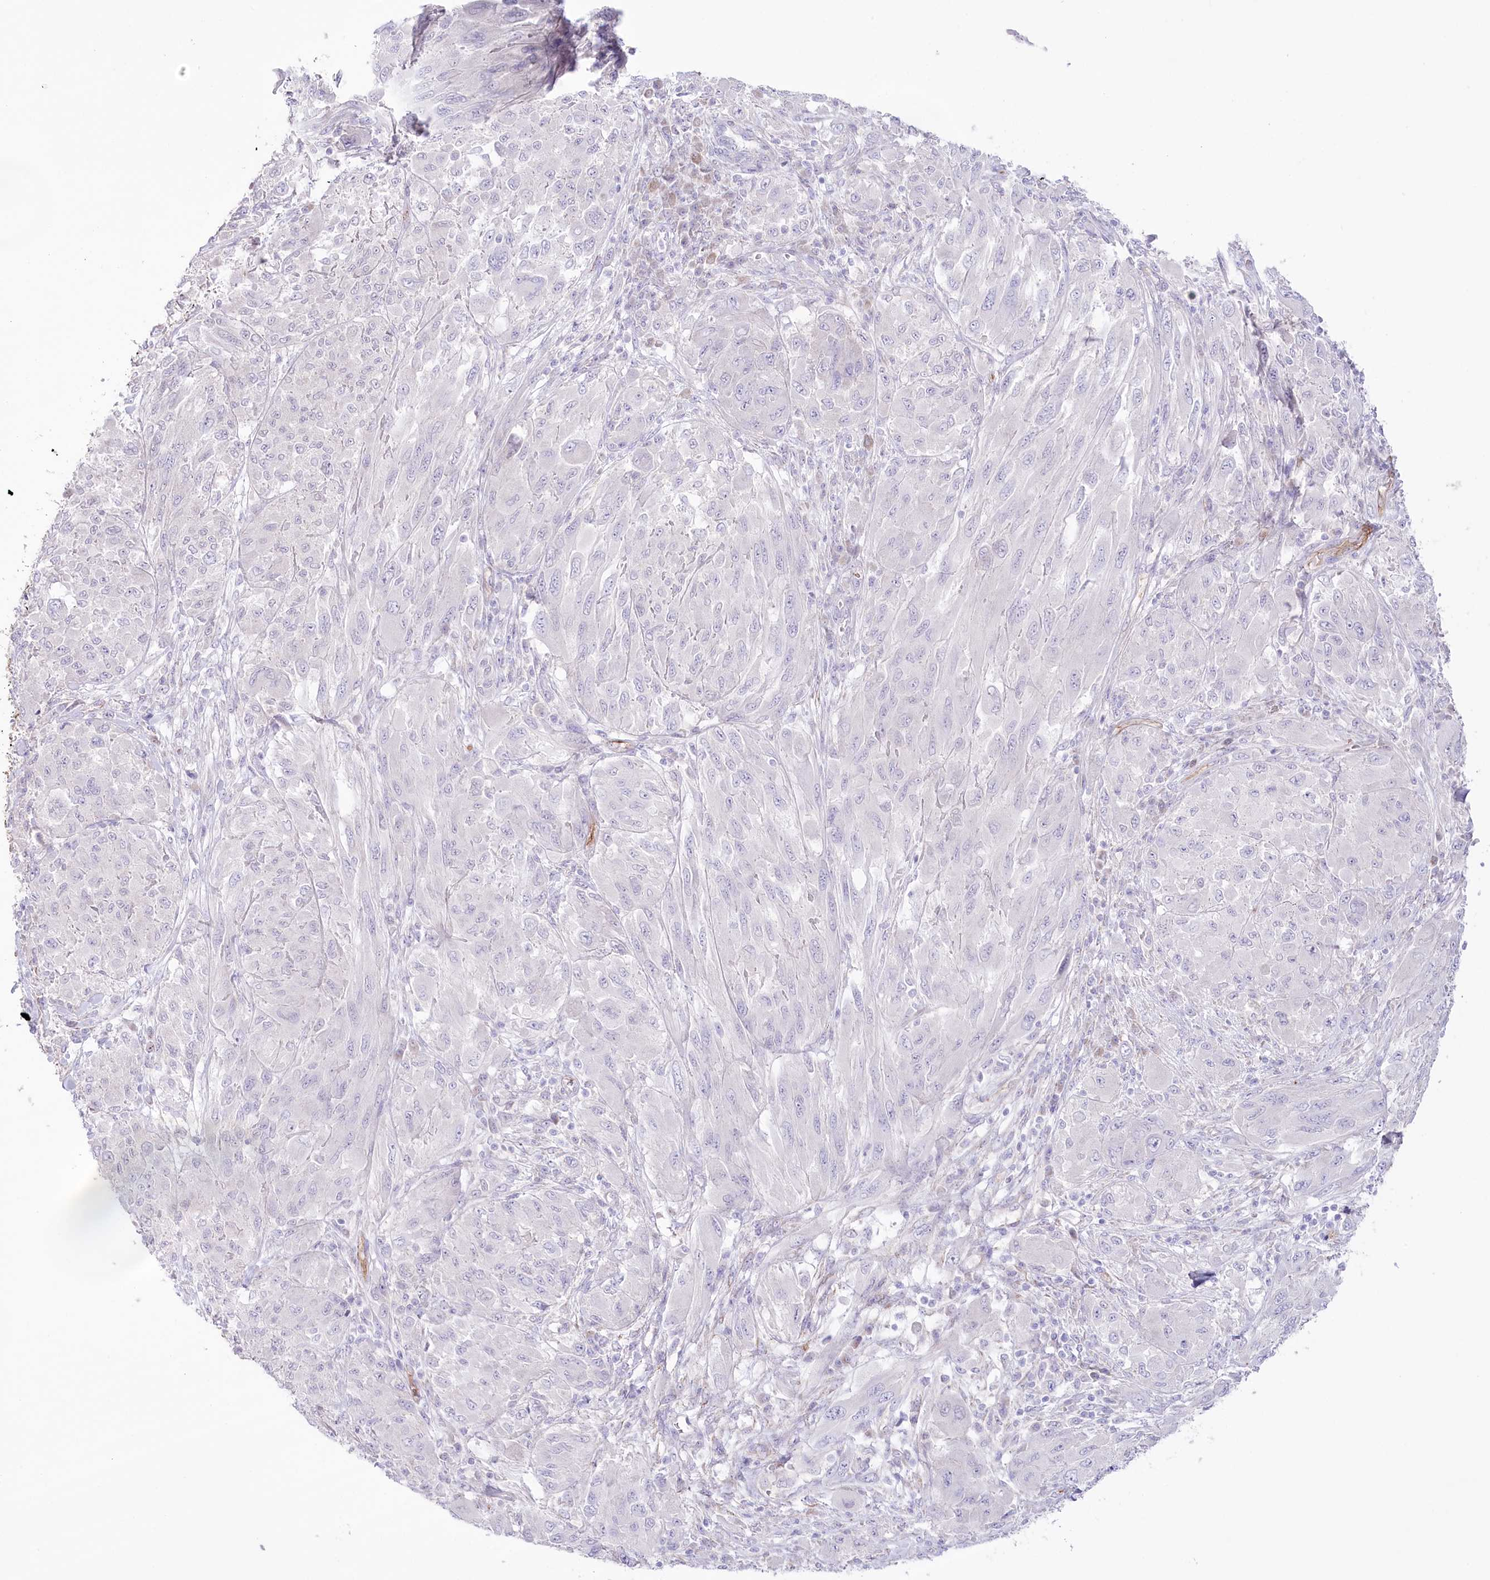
{"staining": {"intensity": "negative", "quantity": "none", "location": "none"}, "tissue": "melanoma", "cell_type": "Tumor cells", "image_type": "cancer", "snomed": [{"axis": "morphology", "description": "Malignant melanoma, NOS"}, {"axis": "topography", "description": "Skin"}], "caption": "DAB (3,3'-diaminobenzidine) immunohistochemical staining of human melanoma exhibits no significant expression in tumor cells.", "gene": "SLC39A10", "patient": {"sex": "female", "age": 91}}